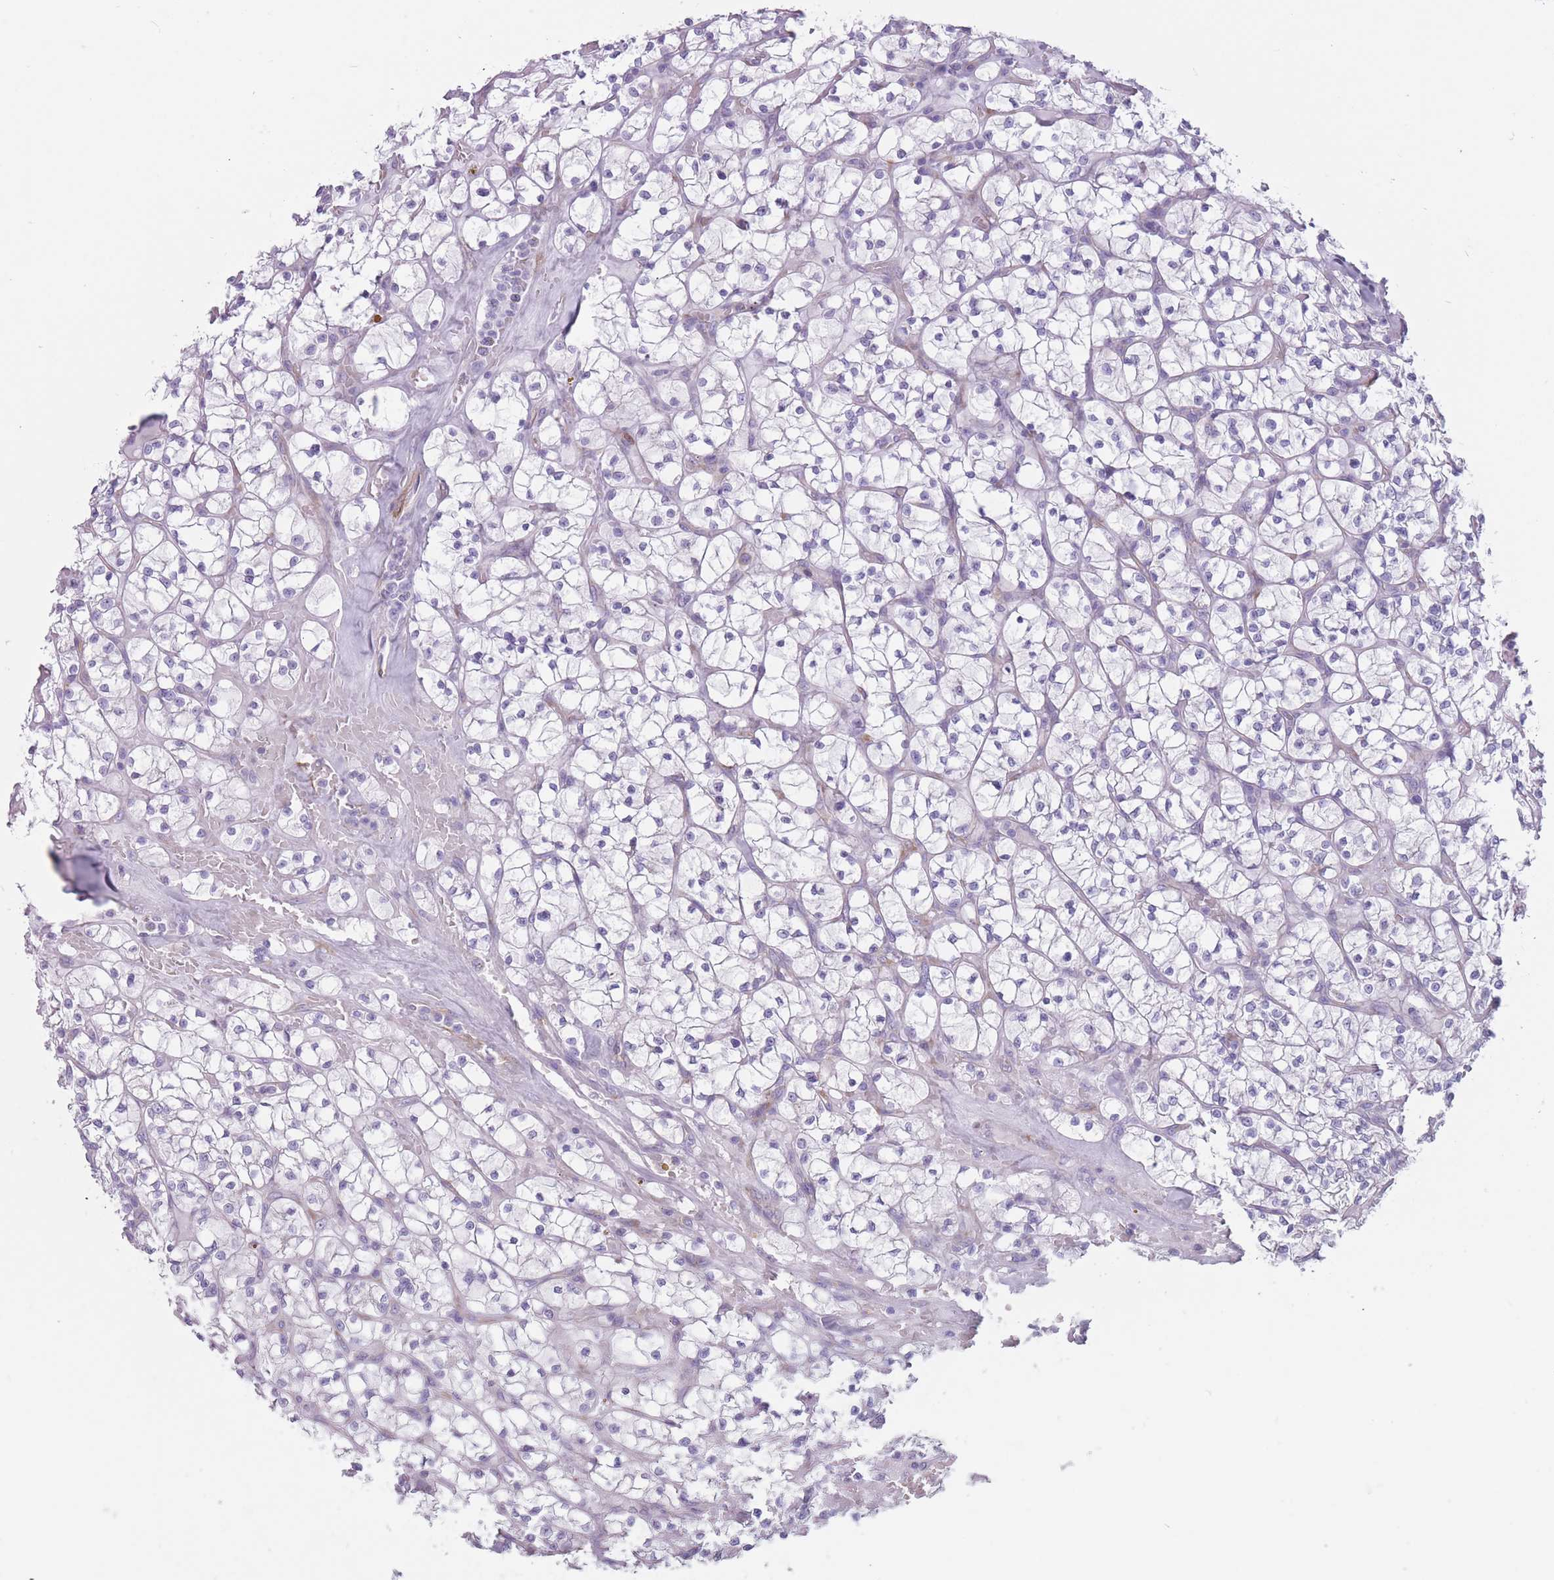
{"staining": {"intensity": "negative", "quantity": "none", "location": "none"}, "tissue": "renal cancer", "cell_type": "Tumor cells", "image_type": "cancer", "snomed": [{"axis": "morphology", "description": "Adenocarcinoma, NOS"}, {"axis": "topography", "description": "Kidney"}], "caption": "Human renal cancer (adenocarcinoma) stained for a protein using IHC exhibits no positivity in tumor cells.", "gene": "RPL18", "patient": {"sex": "female", "age": 64}}